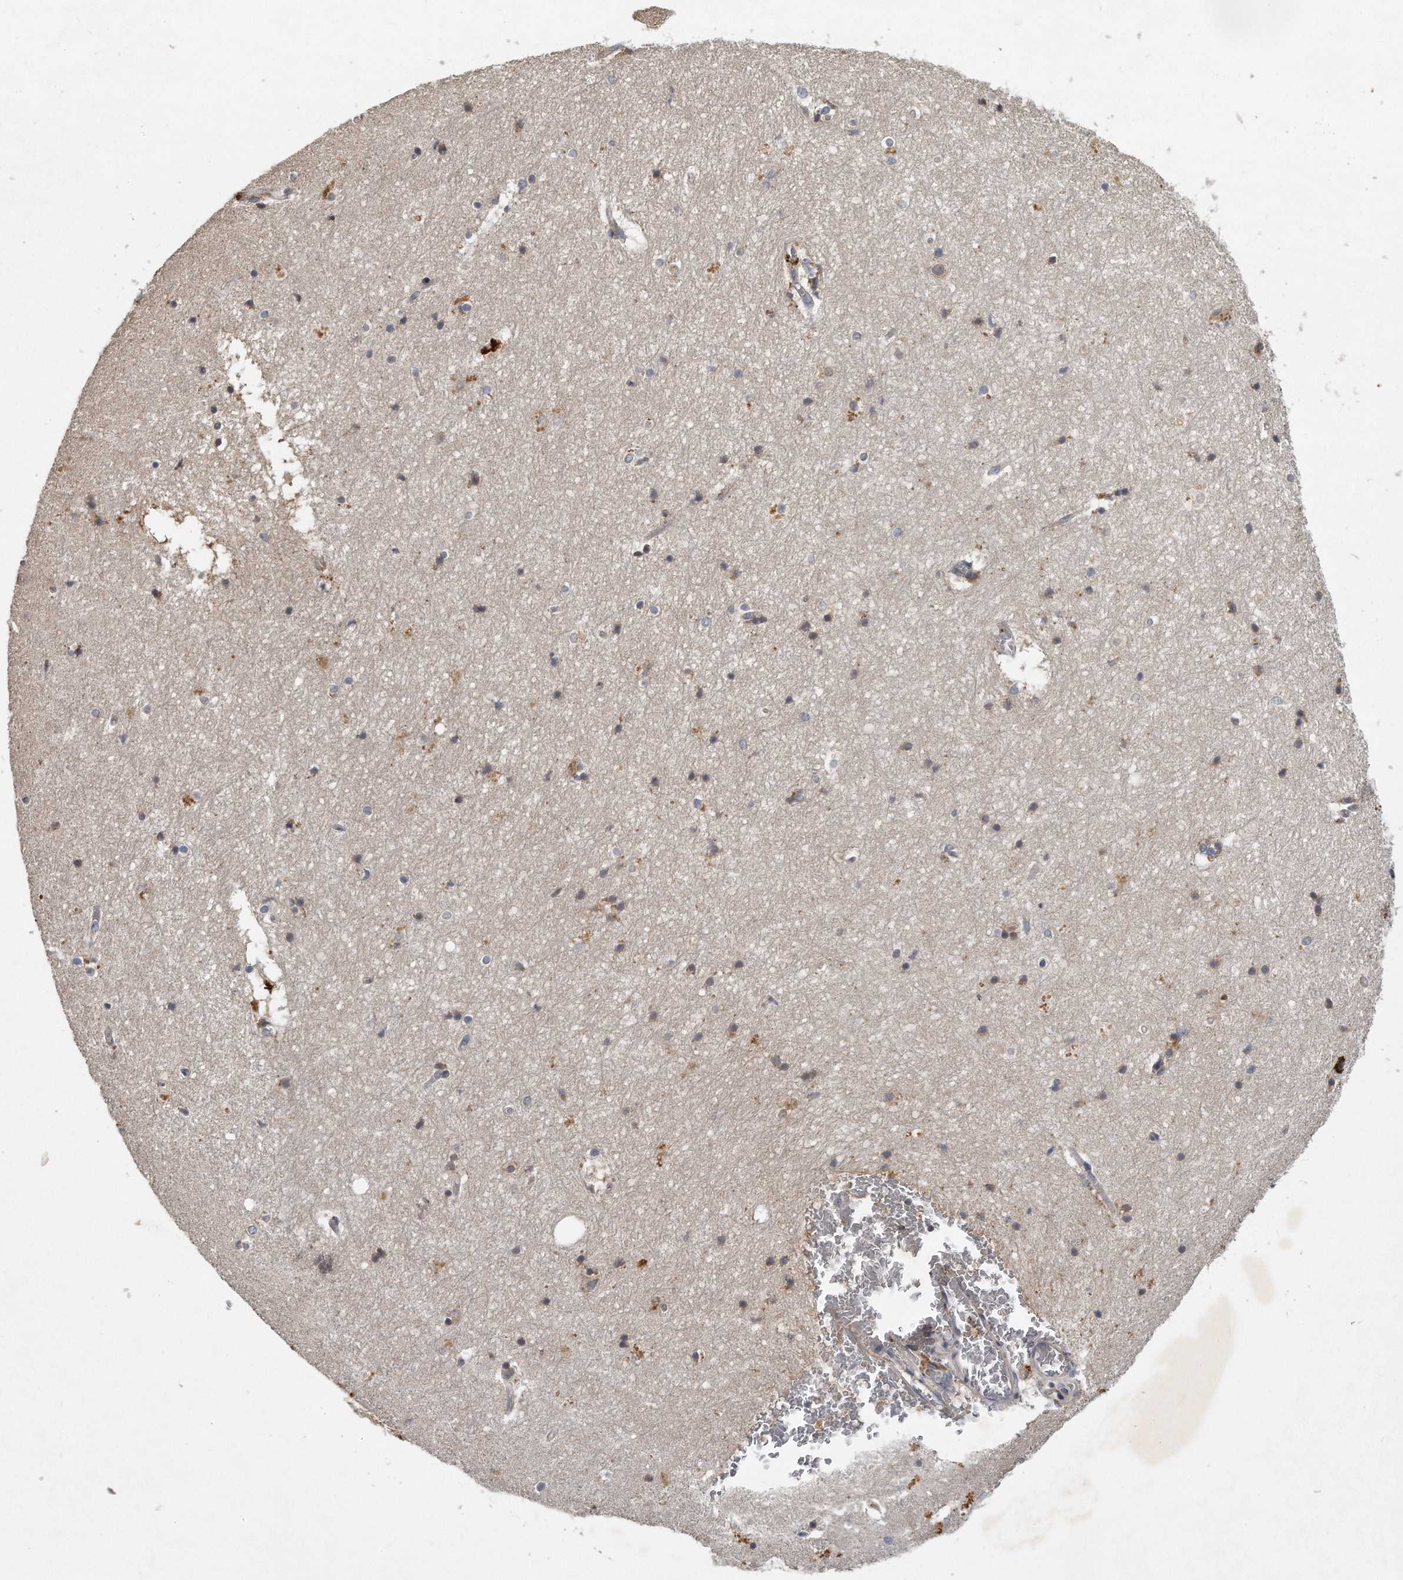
{"staining": {"intensity": "weak", "quantity": "25%-75%", "location": "cytoplasmic/membranous"}, "tissue": "hippocampus", "cell_type": "Glial cells", "image_type": "normal", "snomed": [{"axis": "morphology", "description": "Normal tissue, NOS"}, {"axis": "topography", "description": "Hippocampus"}], "caption": "Brown immunohistochemical staining in normal hippocampus displays weak cytoplasmic/membranous staining in approximately 25%-75% of glial cells.", "gene": "TRAPPC14", "patient": {"sex": "female", "age": 52}}